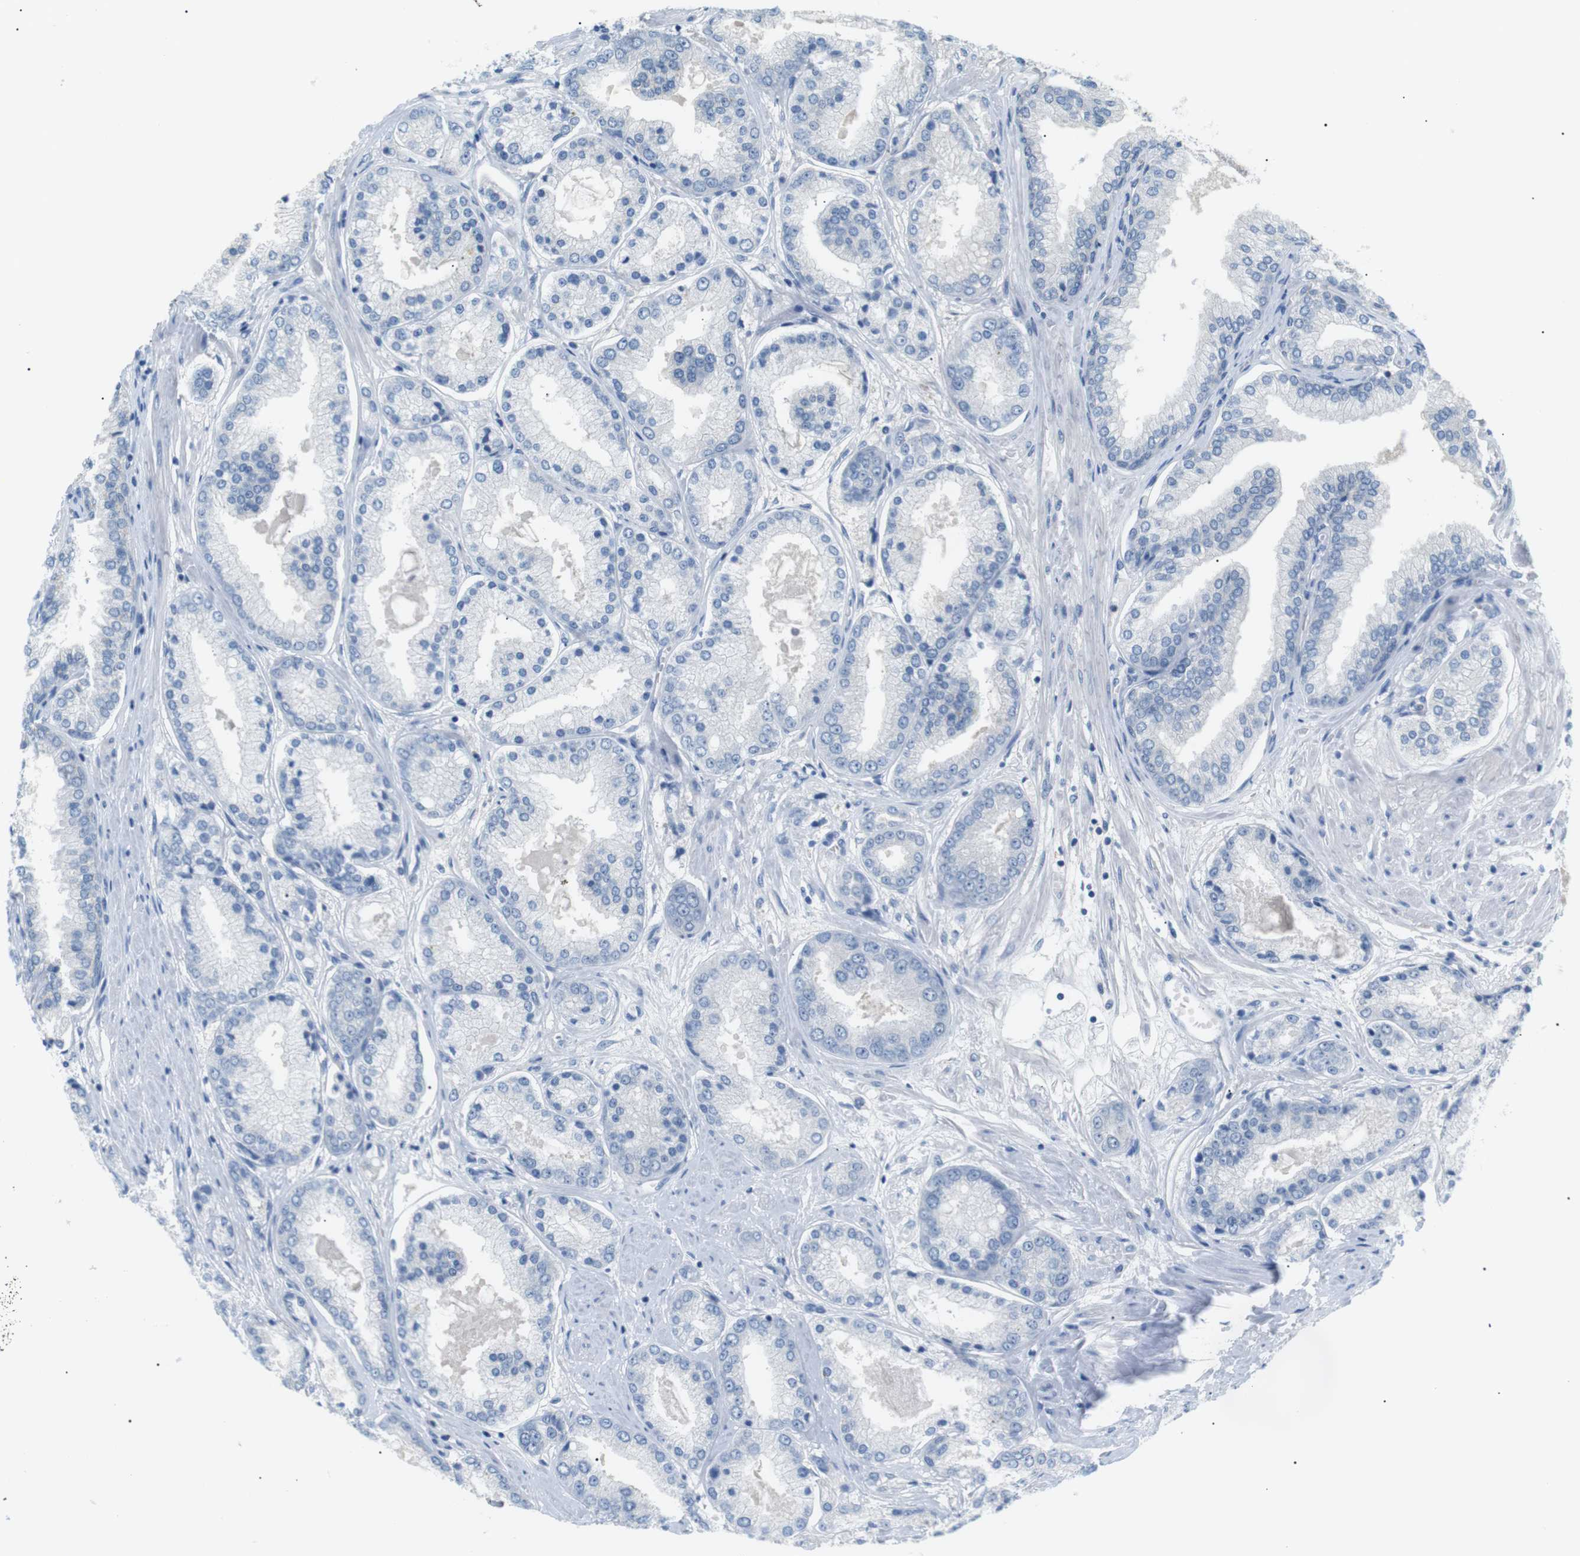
{"staining": {"intensity": "negative", "quantity": "none", "location": "none"}, "tissue": "prostate cancer", "cell_type": "Tumor cells", "image_type": "cancer", "snomed": [{"axis": "morphology", "description": "Adenocarcinoma, High grade"}, {"axis": "topography", "description": "Prostate"}], "caption": "Tumor cells show no significant staining in adenocarcinoma (high-grade) (prostate).", "gene": "CDH26", "patient": {"sex": "male", "age": 59}}